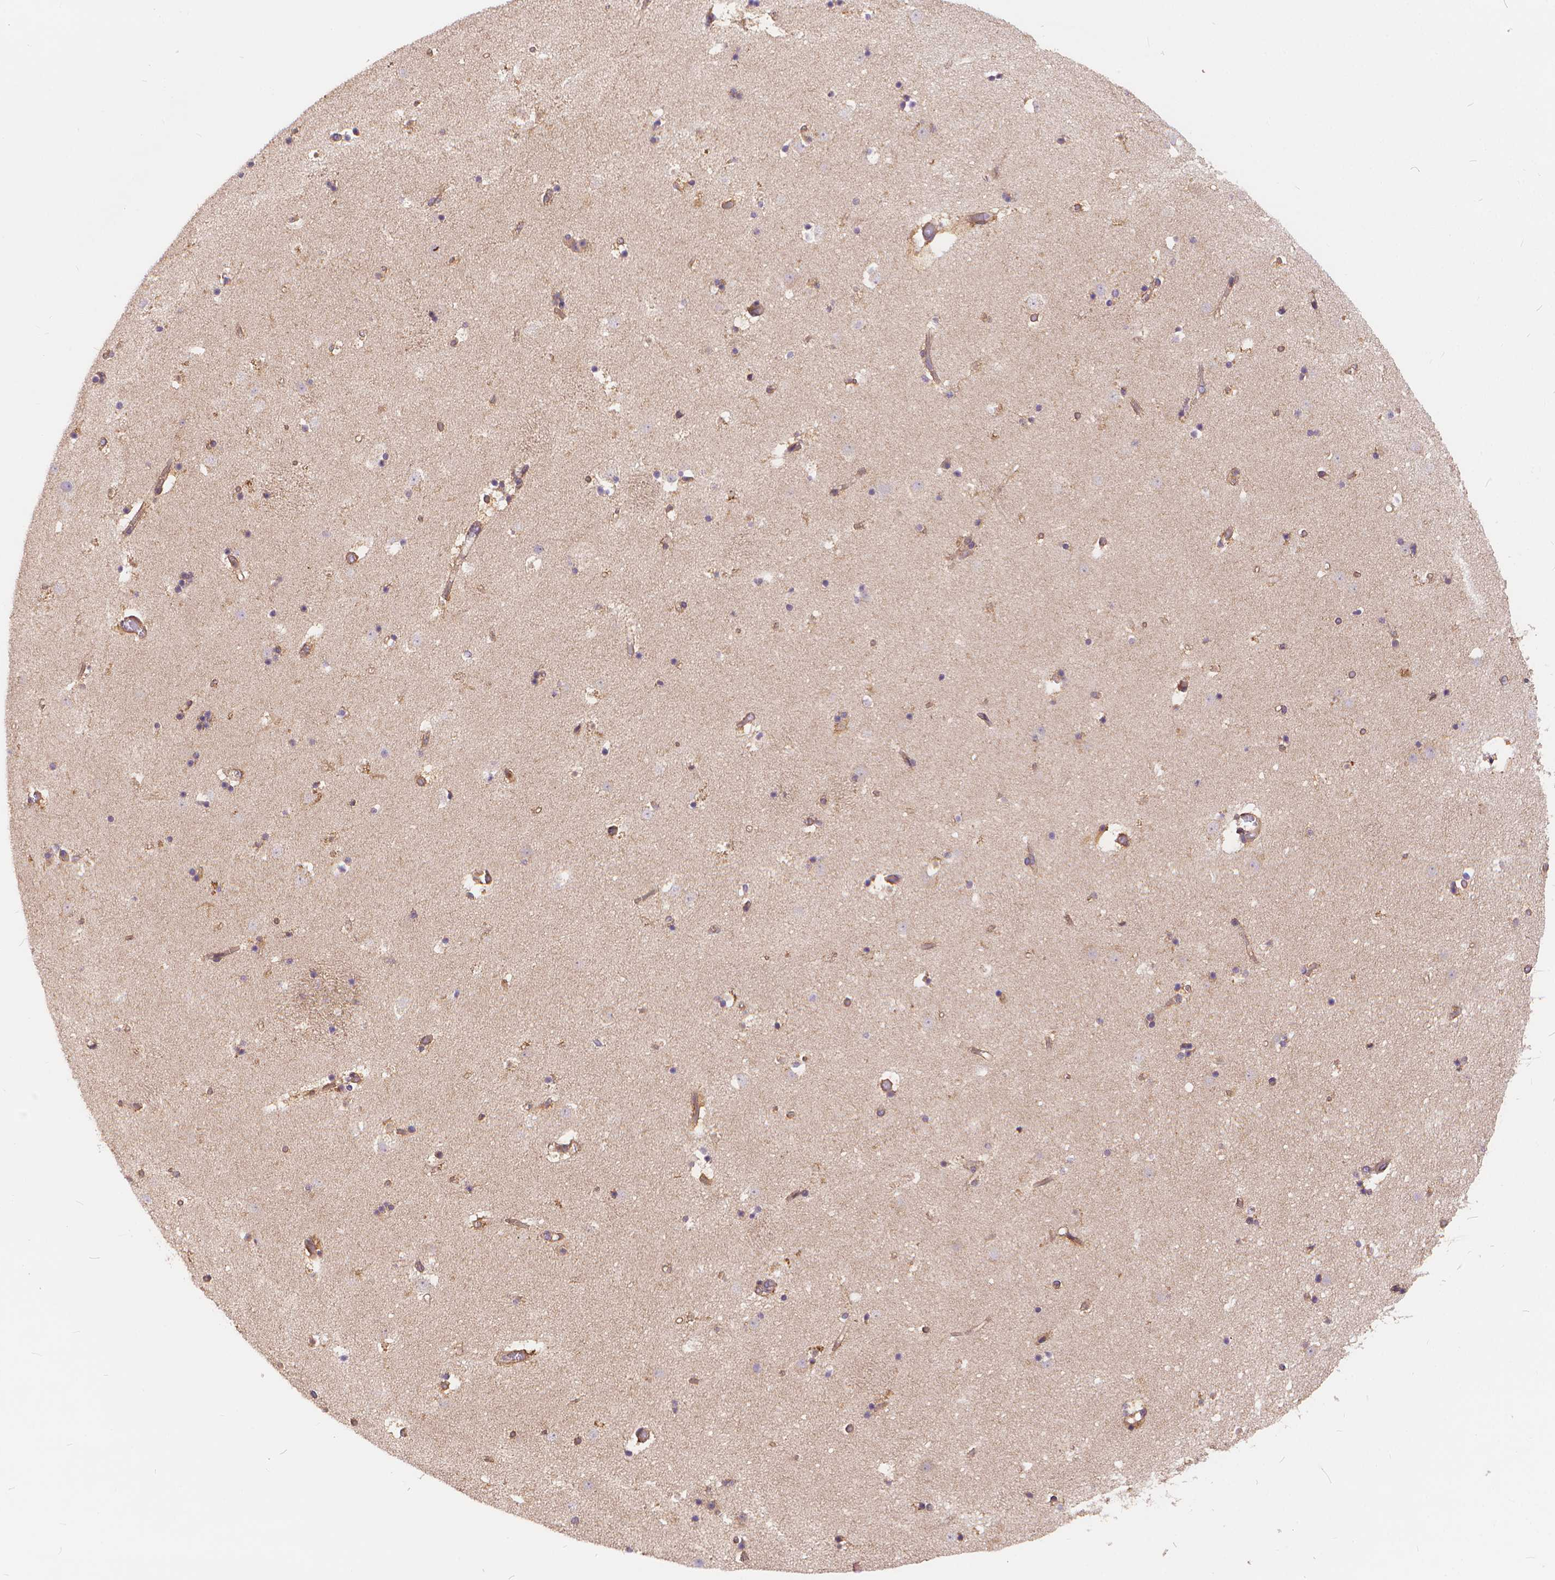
{"staining": {"intensity": "weak", "quantity": "<25%", "location": "cytoplasmic/membranous"}, "tissue": "caudate", "cell_type": "Glial cells", "image_type": "normal", "snomed": [{"axis": "morphology", "description": "Normal tissue, NOS"}, {"axis": "topography", "description": "Lateral ventricle wall"}], "caption": "The micrograph demonstrates no significant staining in glial cells of caudate. (Immunohistochemistry, brightfield microscopy, high magnification).", "gene": "ARAP1", "patient": {"sex": "female", "age": 42}}